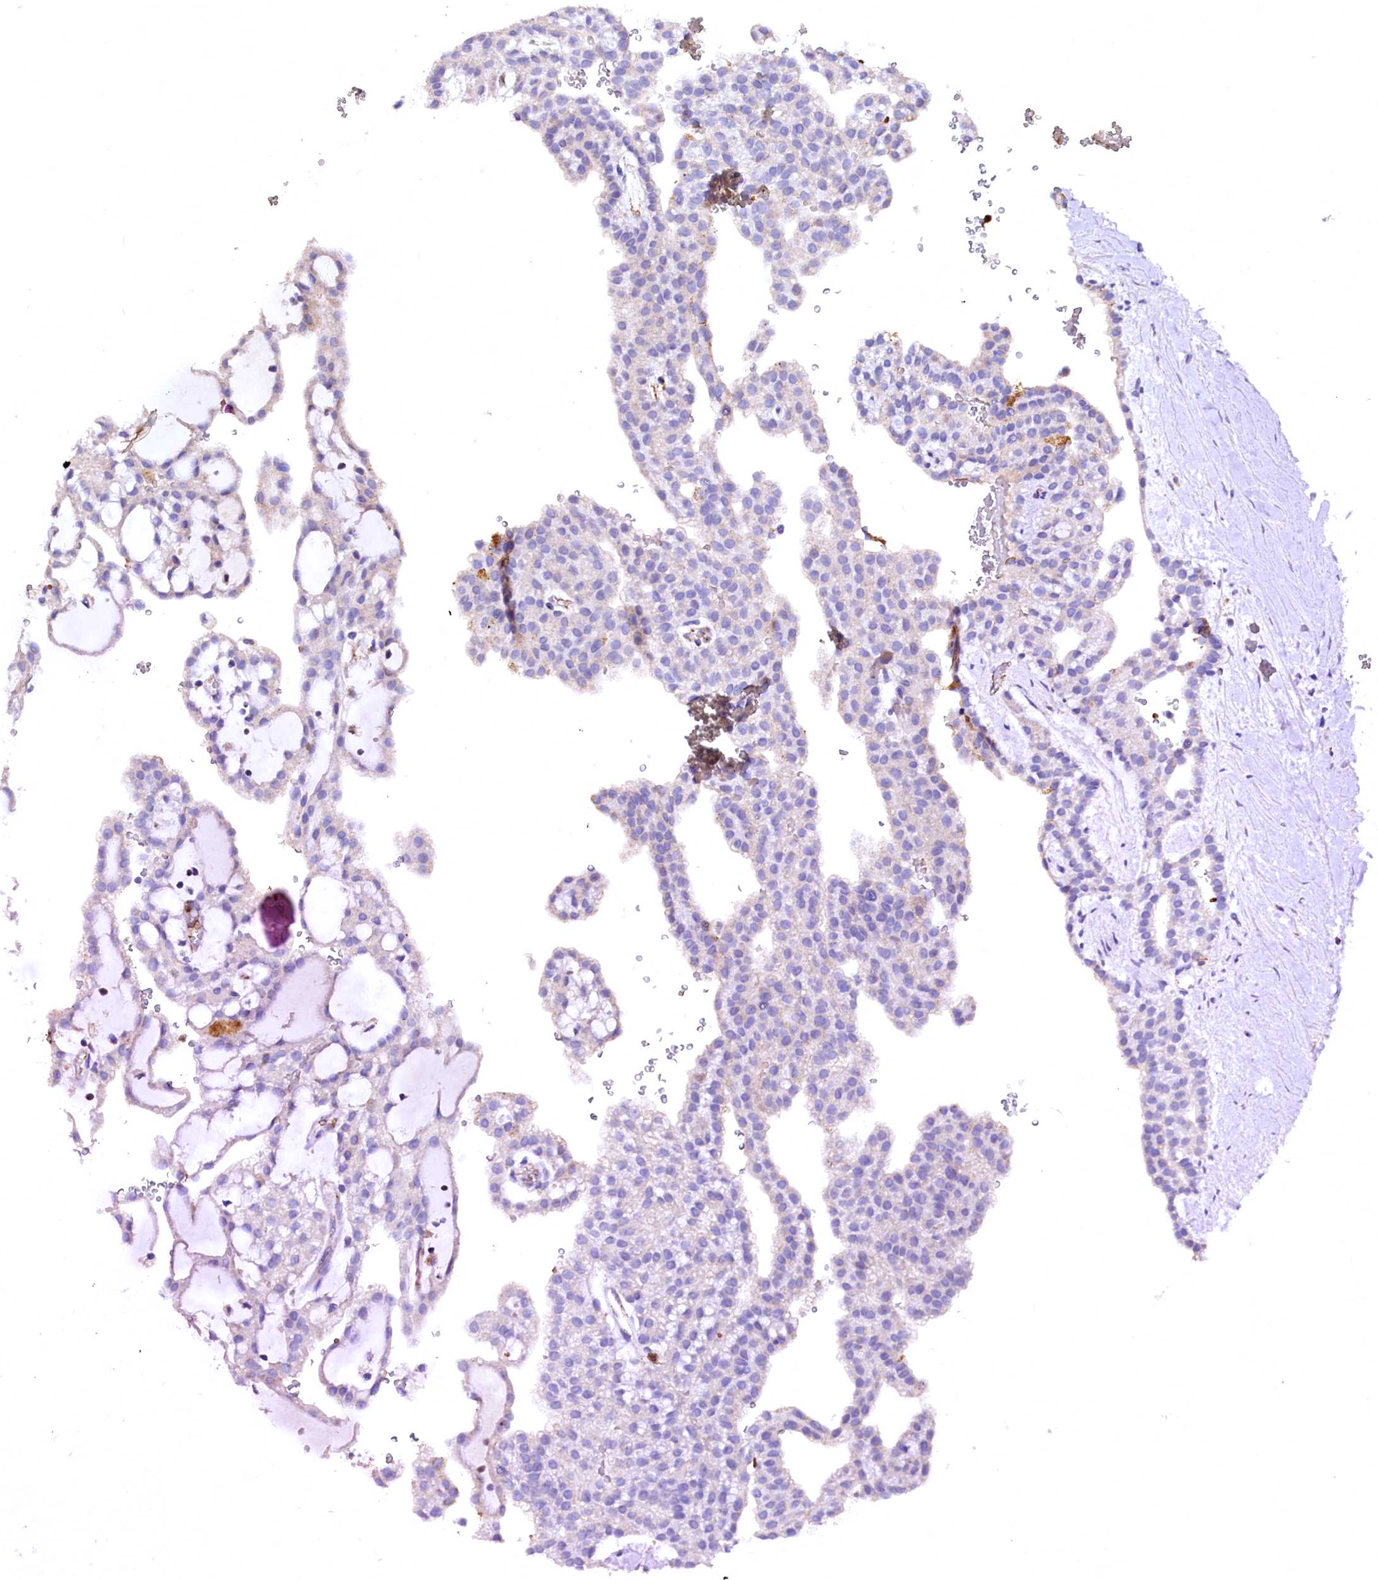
{"staining": {"intensity": "negative", "quantity": "none", "location": "none"}, "tissue": "renal cancer", "cell_type": "Tumor cells", "image_type": "cancer", "snomed": [{"axis": "morphology", "description": "Adenocarcinoma, NOS"}, {"axis": "topography", "description": "Kidney"}], "caption": "An immunohistochemistry (IHC) histopathology image of renal adenocarcinoma is shown. There is no staining in tumor cells of renal adenocarcinoma.", "gene": "RAB27A", "patient": {"sex": "male", "age": 63}}